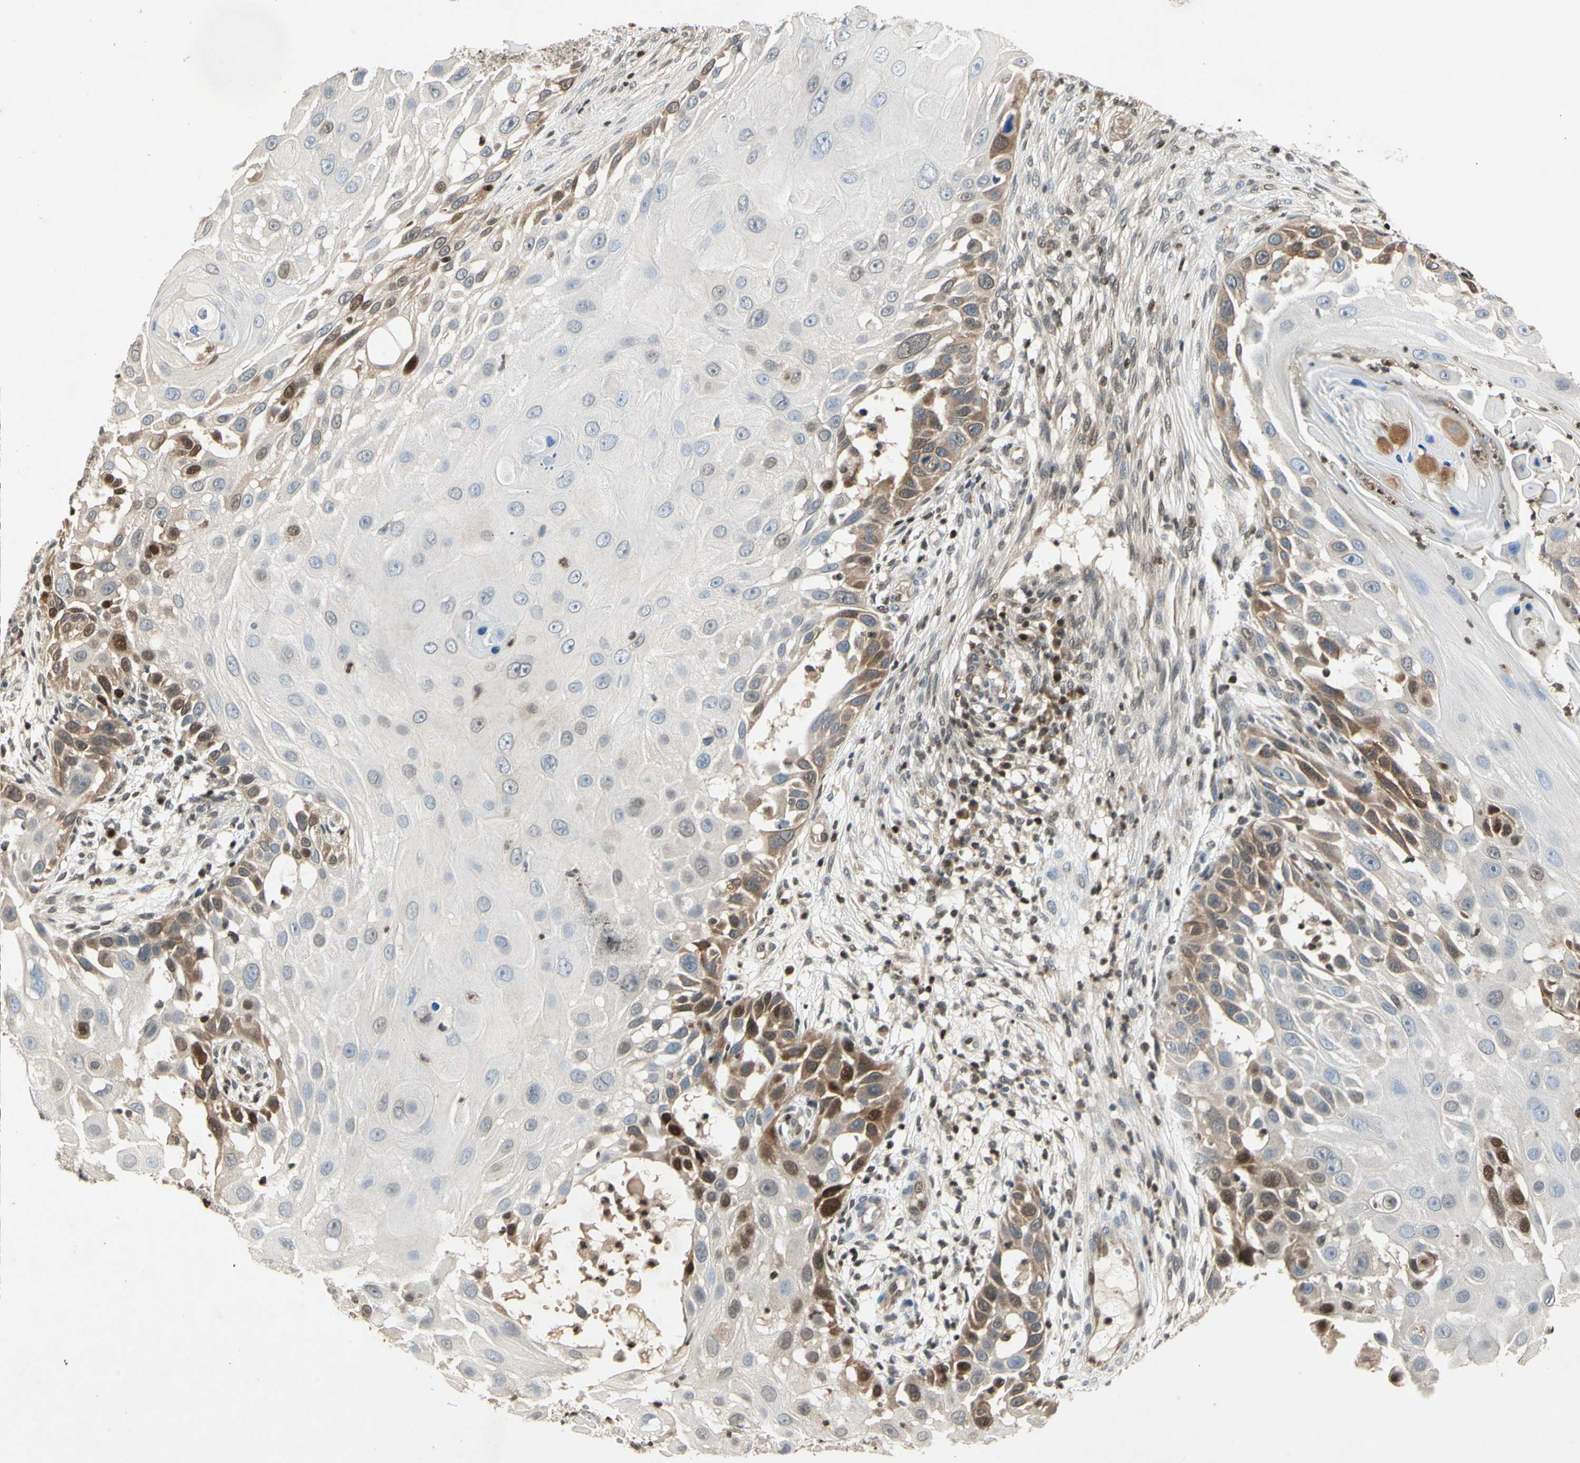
{"staining": {"intensity": "moderate", "quantity": "25%-75%", "location": "cytoplasmic/membranous,nuclear"}, "tissue": "skin cancer", "cell_type": "Tumor cells", "image_type": "cancer", "snomed": [{"axis": "morphology", "description": "Squamous cell carcinoma, NOS"}, {"axis": "topography", "description": "Skin"}], "caption": "Immunohistochemistry photomicrograph of neoplastic tissue: human squamous cell carcinoma (skin) stained using immunohistochemistry displays medium levels of moderate protein expression localized specifically in the cytoplasmic/membranous and nuclear of tumor cells, appearing as a cytoplasmic/membranous and nuclear brown color.", "gene": "GSR", "patient": {"sex": "female", "age": 44}}